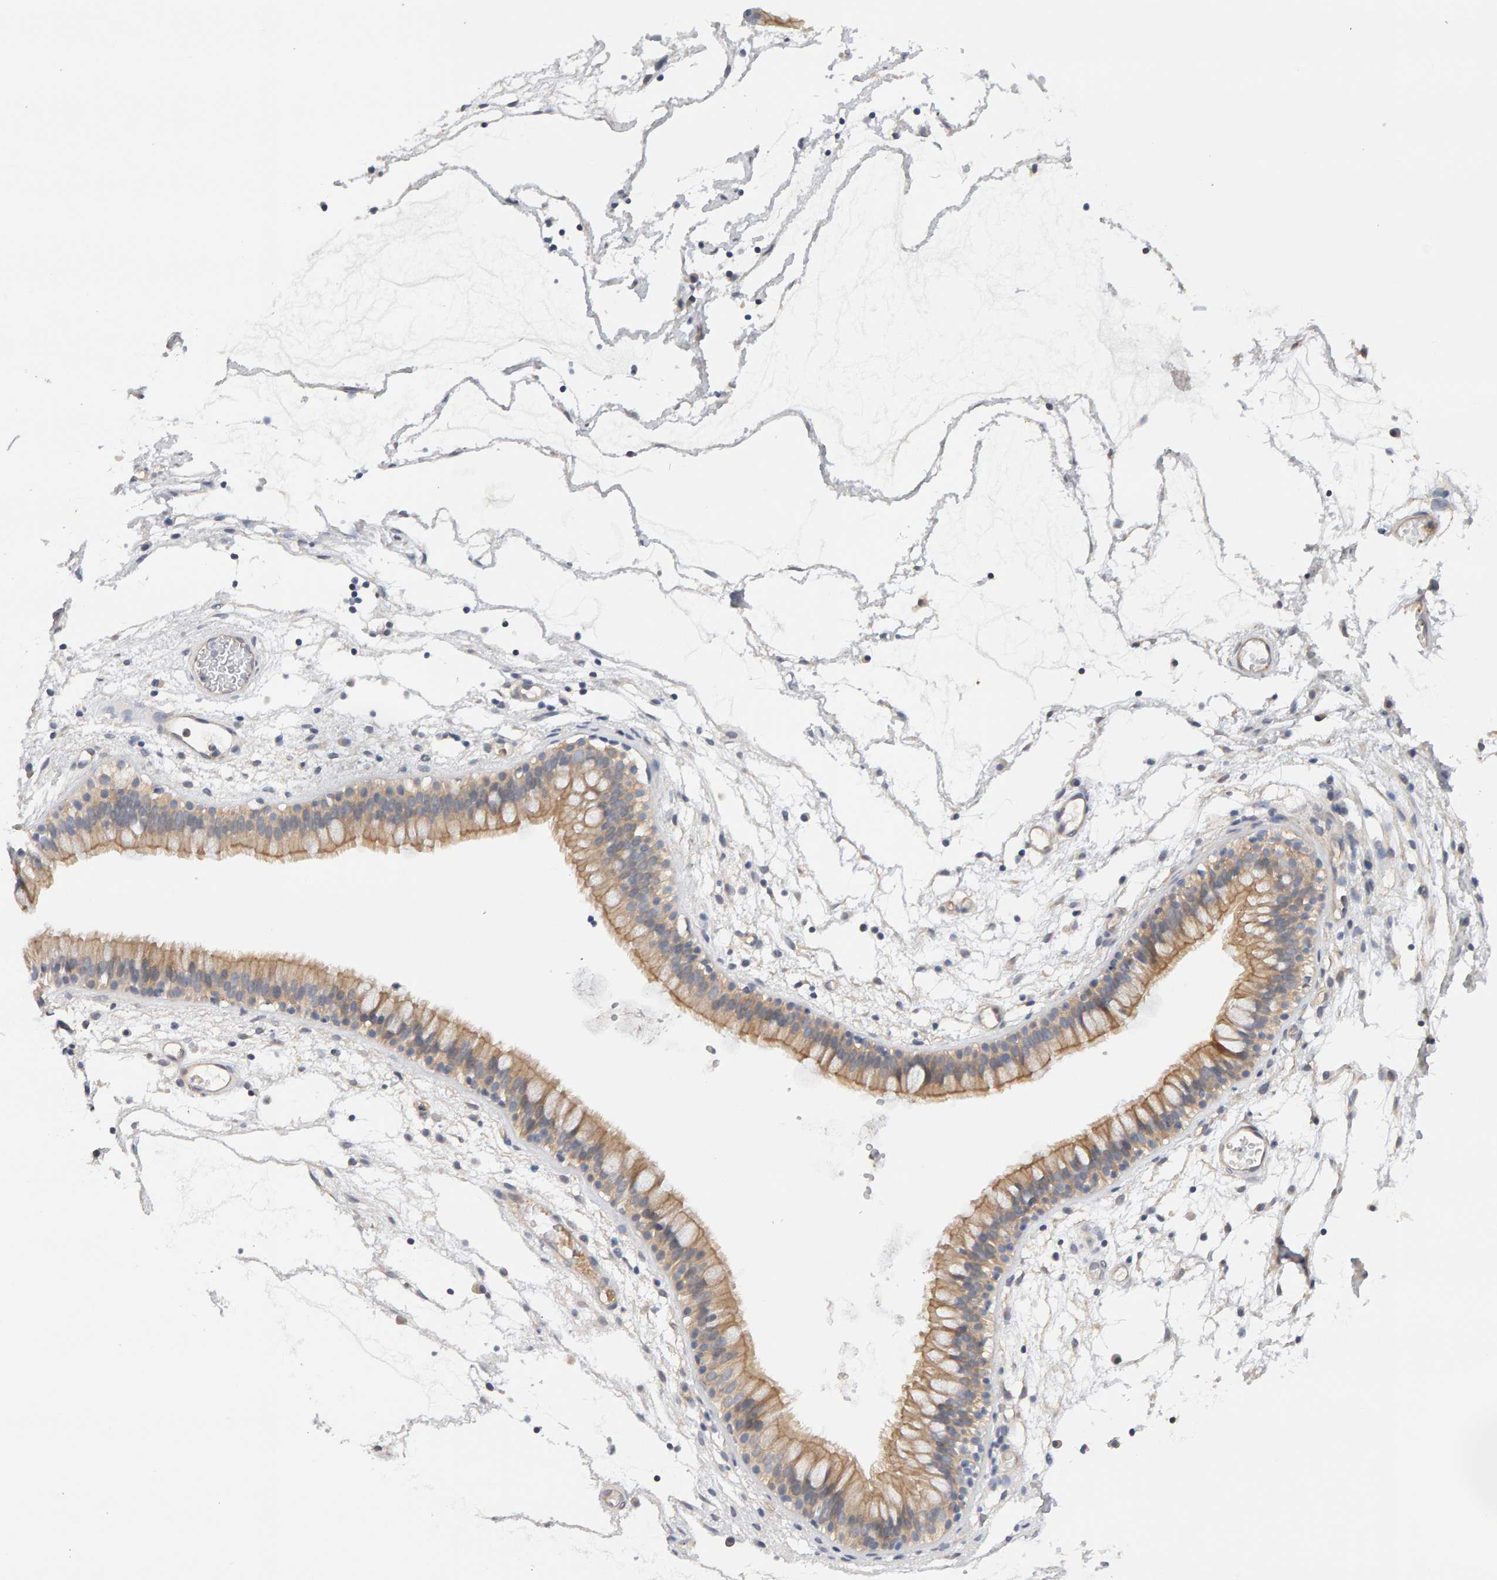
{"staining": {"intensity": "weak", "quantity": "25%-75%", "location": "cytoplasmic/membranous"}, "tissue": "nasopharynx", "cell_type": "Respiratory epithelial cells", "image_type": "normal", "snomed": [{"axis": "morphology", "description": "Normal tissue, NOS"}, {"axis": "morphology", "description": "Inflammation, NOS"}, {"axis": "topography", "description": "Nasopharynx"}], "caption": "This histopathology image demonstrates immunohistochemistry staining of unremarkable human nasopharynx, with low weak cytoplasmic/membranous staining in about 25%-75% of respiratory epithelial cells.", "gene": "PPP1R16A", "patient": {"sex": "male", "age": 48}}